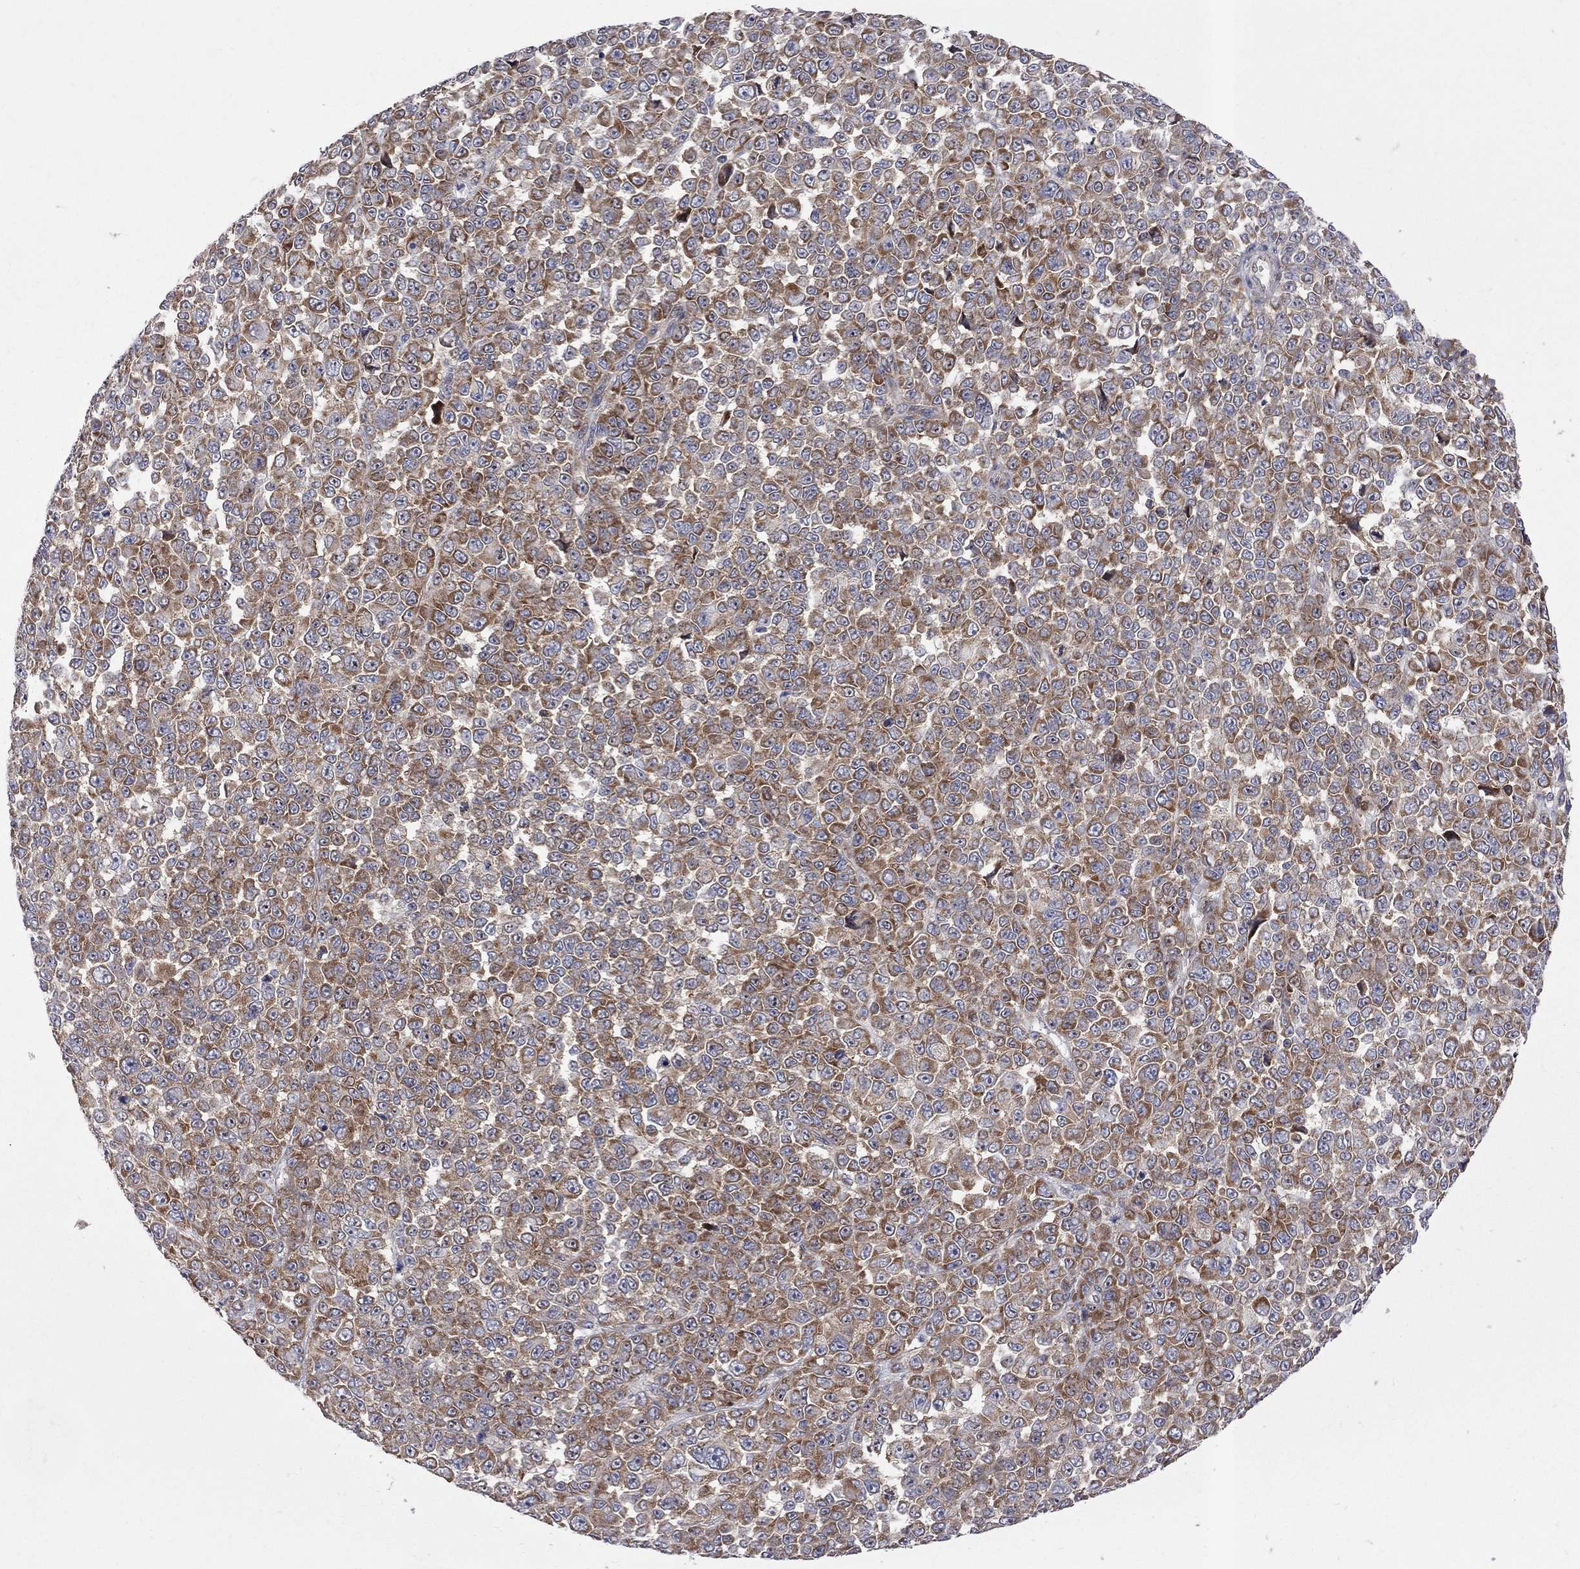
{"staining": {"intensity": "strong", "quantity": ">75%", "location": "cytoplasmic/membranous"}, "tissue": "melanoma", "cell_type": "Tumor cells", "image_type": "cancer", "snomed": [{"axis": "morphology", "description": "Malignant melanoma, NOS"}, {"axis": "topography", "description": "Skin"}], "caption": "There is high levels of strong cytoplasmic/membranous expression in tumor cells of melanoma, as demonstrated by immunohistochemical staining (brown color).", "gene": "CNOT11", "patient": {"sex": "female", "age": 95}}